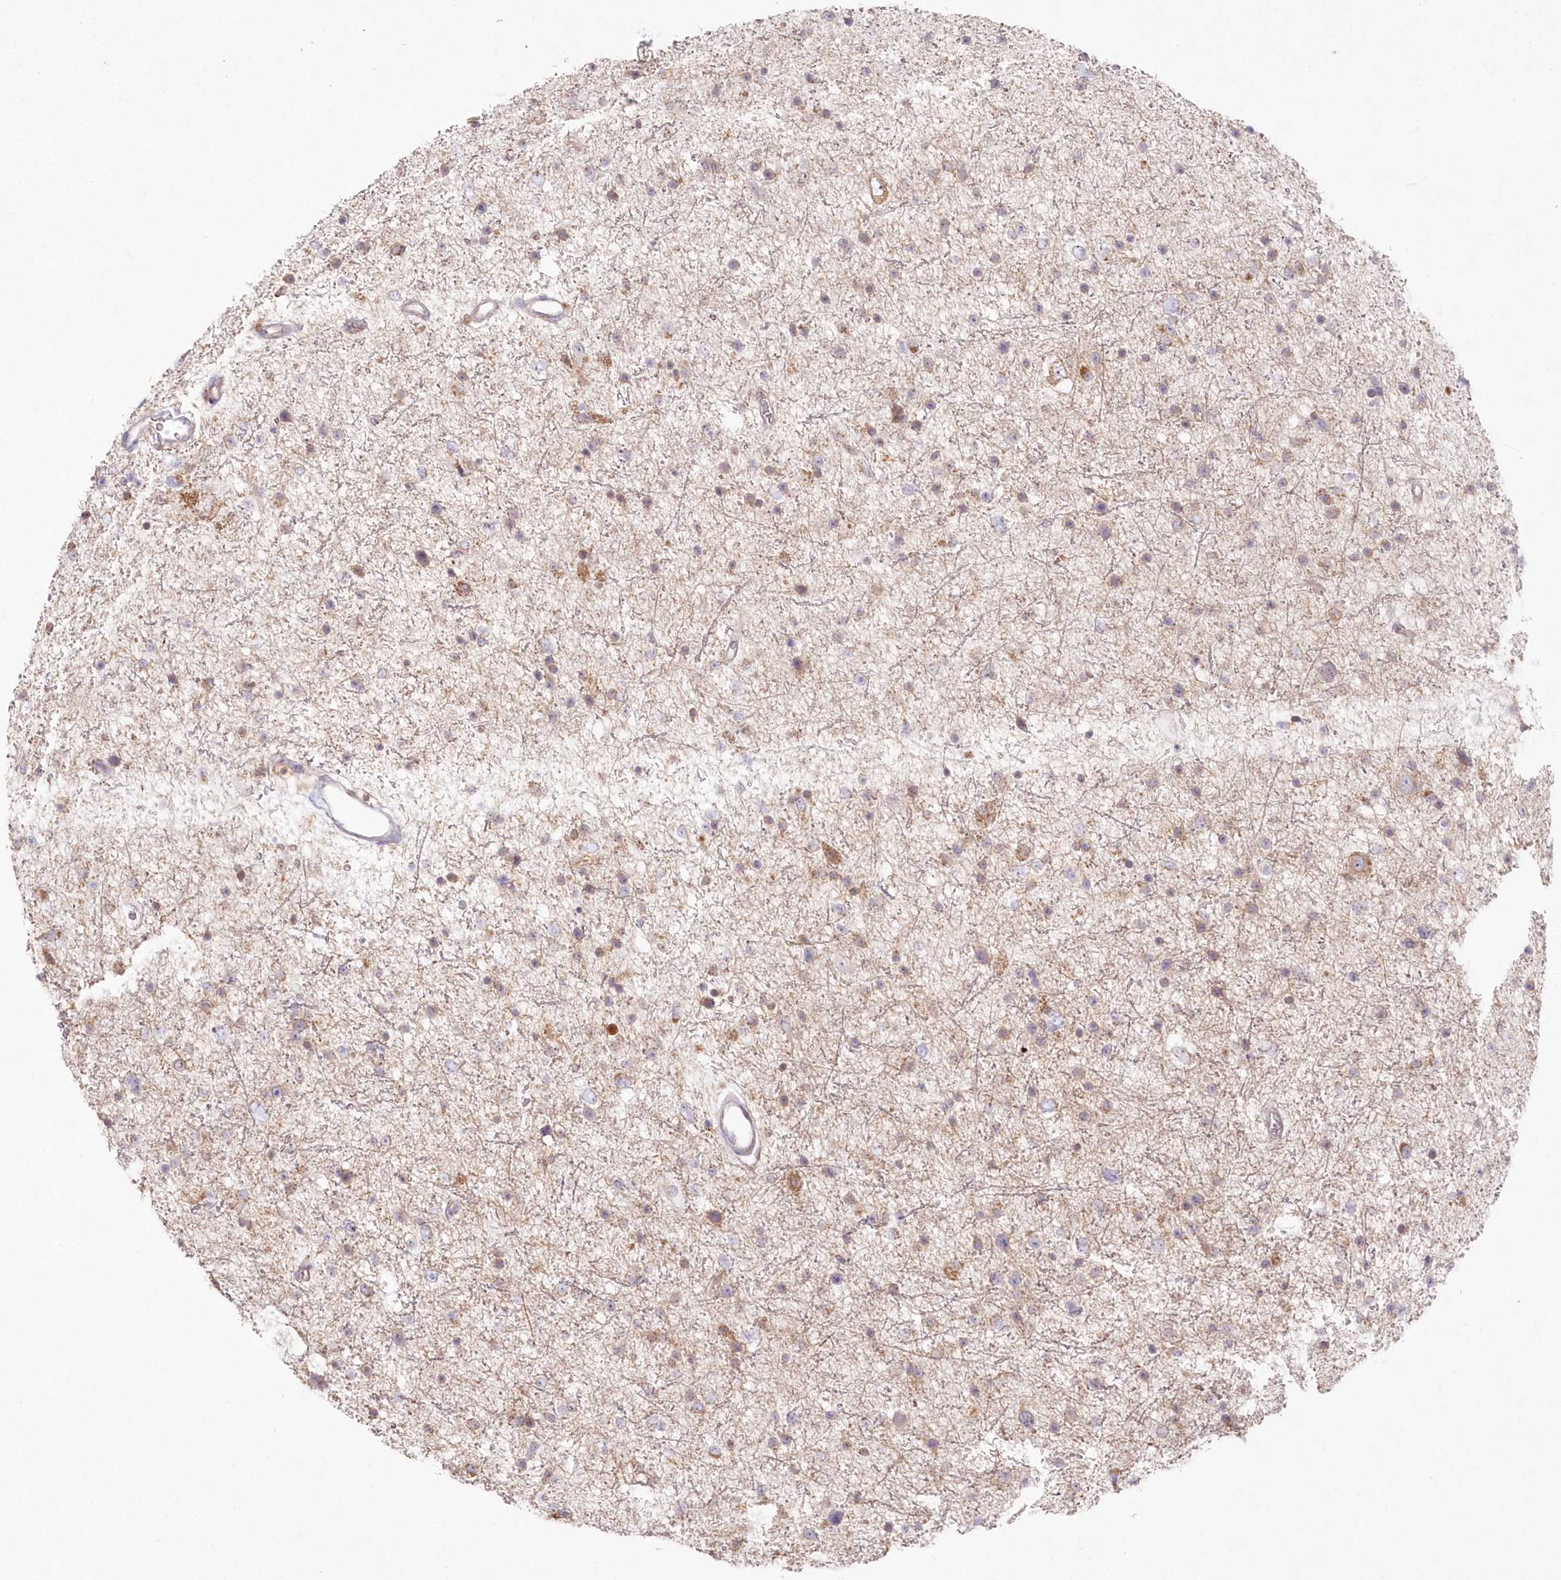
{"staining": {"intensity": "weak", "quantity": "<25%", "location": "cytoplasmic/membranous"}, "tissue": "glioma", "cell_type": "Tumor cells", "image_type": "cancer", "snomed": [{"axis": "morphology", "description": "Glioma, malignant, Low grade"}, {"axis": "topography", "description": "Brain"}], "caption": "Malignant low-grade glioma stained for a protein using IHC shows no expression tumor cells.", "gene": "ARSB", "patient": {"sex": "female", "age": 37}}